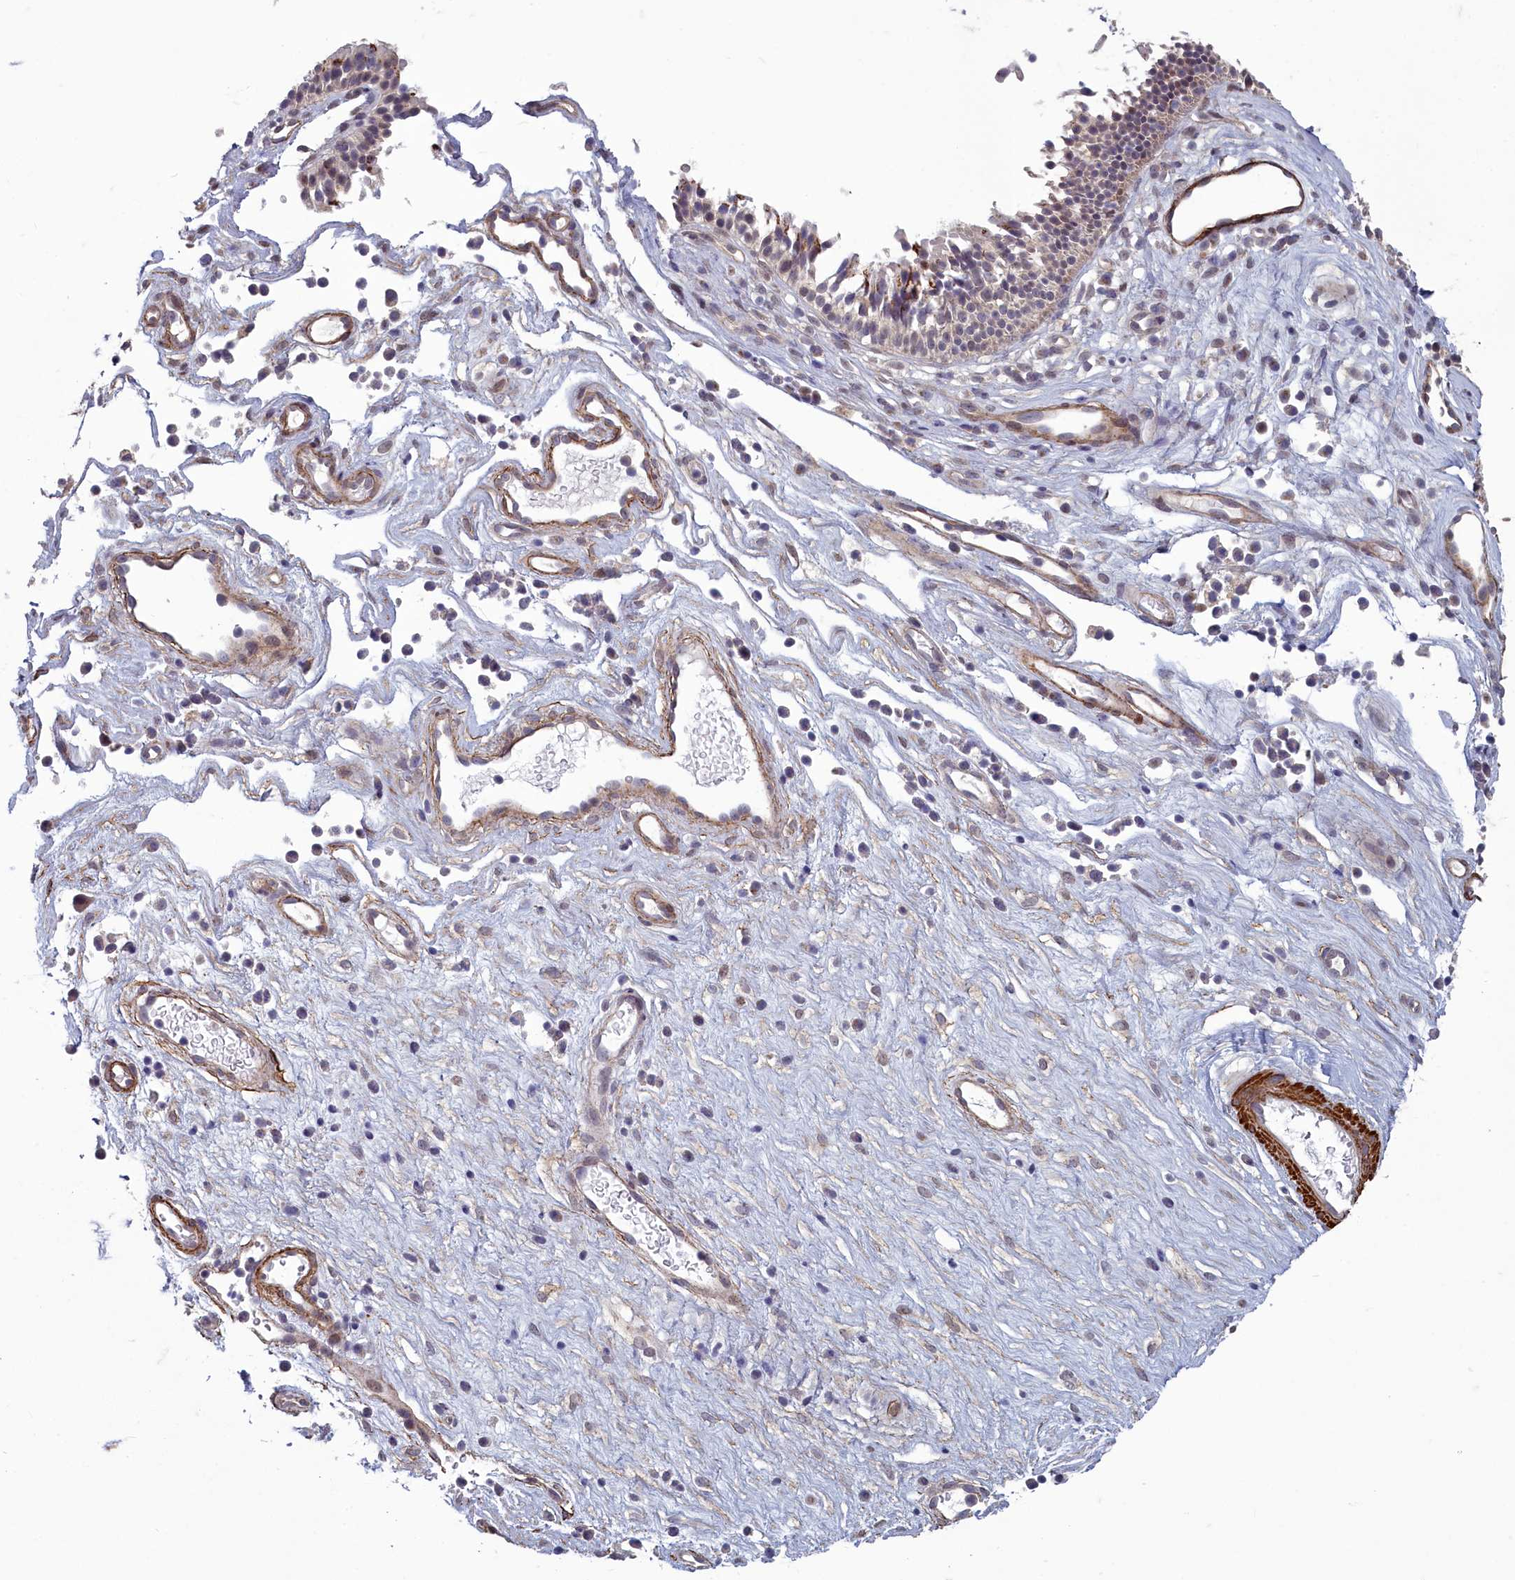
{"staining": {"intensity": "moderate", "quantity": "<25%", "location": "cytoplasmic/membranous"}, "tissue": "nasopharynx", "cell_type": "Respiratory epithelial cells", "image_type": "normal", "snomed": [{"axis": "morphology", "description": "Normal tissue, NOS"}, {"axis": "morphology", "description": "Inflammation, NOS"}, {"axis": "morphology", "description": "Malignant melanoma, Metastatic site"}, {"axis": "topography", "description": "Nasopharynx"}], "caption": "A brown stain shows moderate cytoplasmic/membranous positivity of a protein in respiratory epithelial cells of unremarkable nasopharynx. The staining was performed using DAB to visualize the protein expression in brown, while the nuclei were stained in blue with hematoxylin (Magnification: 20x).", "gene": "ZNF626", "patient": {"sex": "male", "age": 70}}